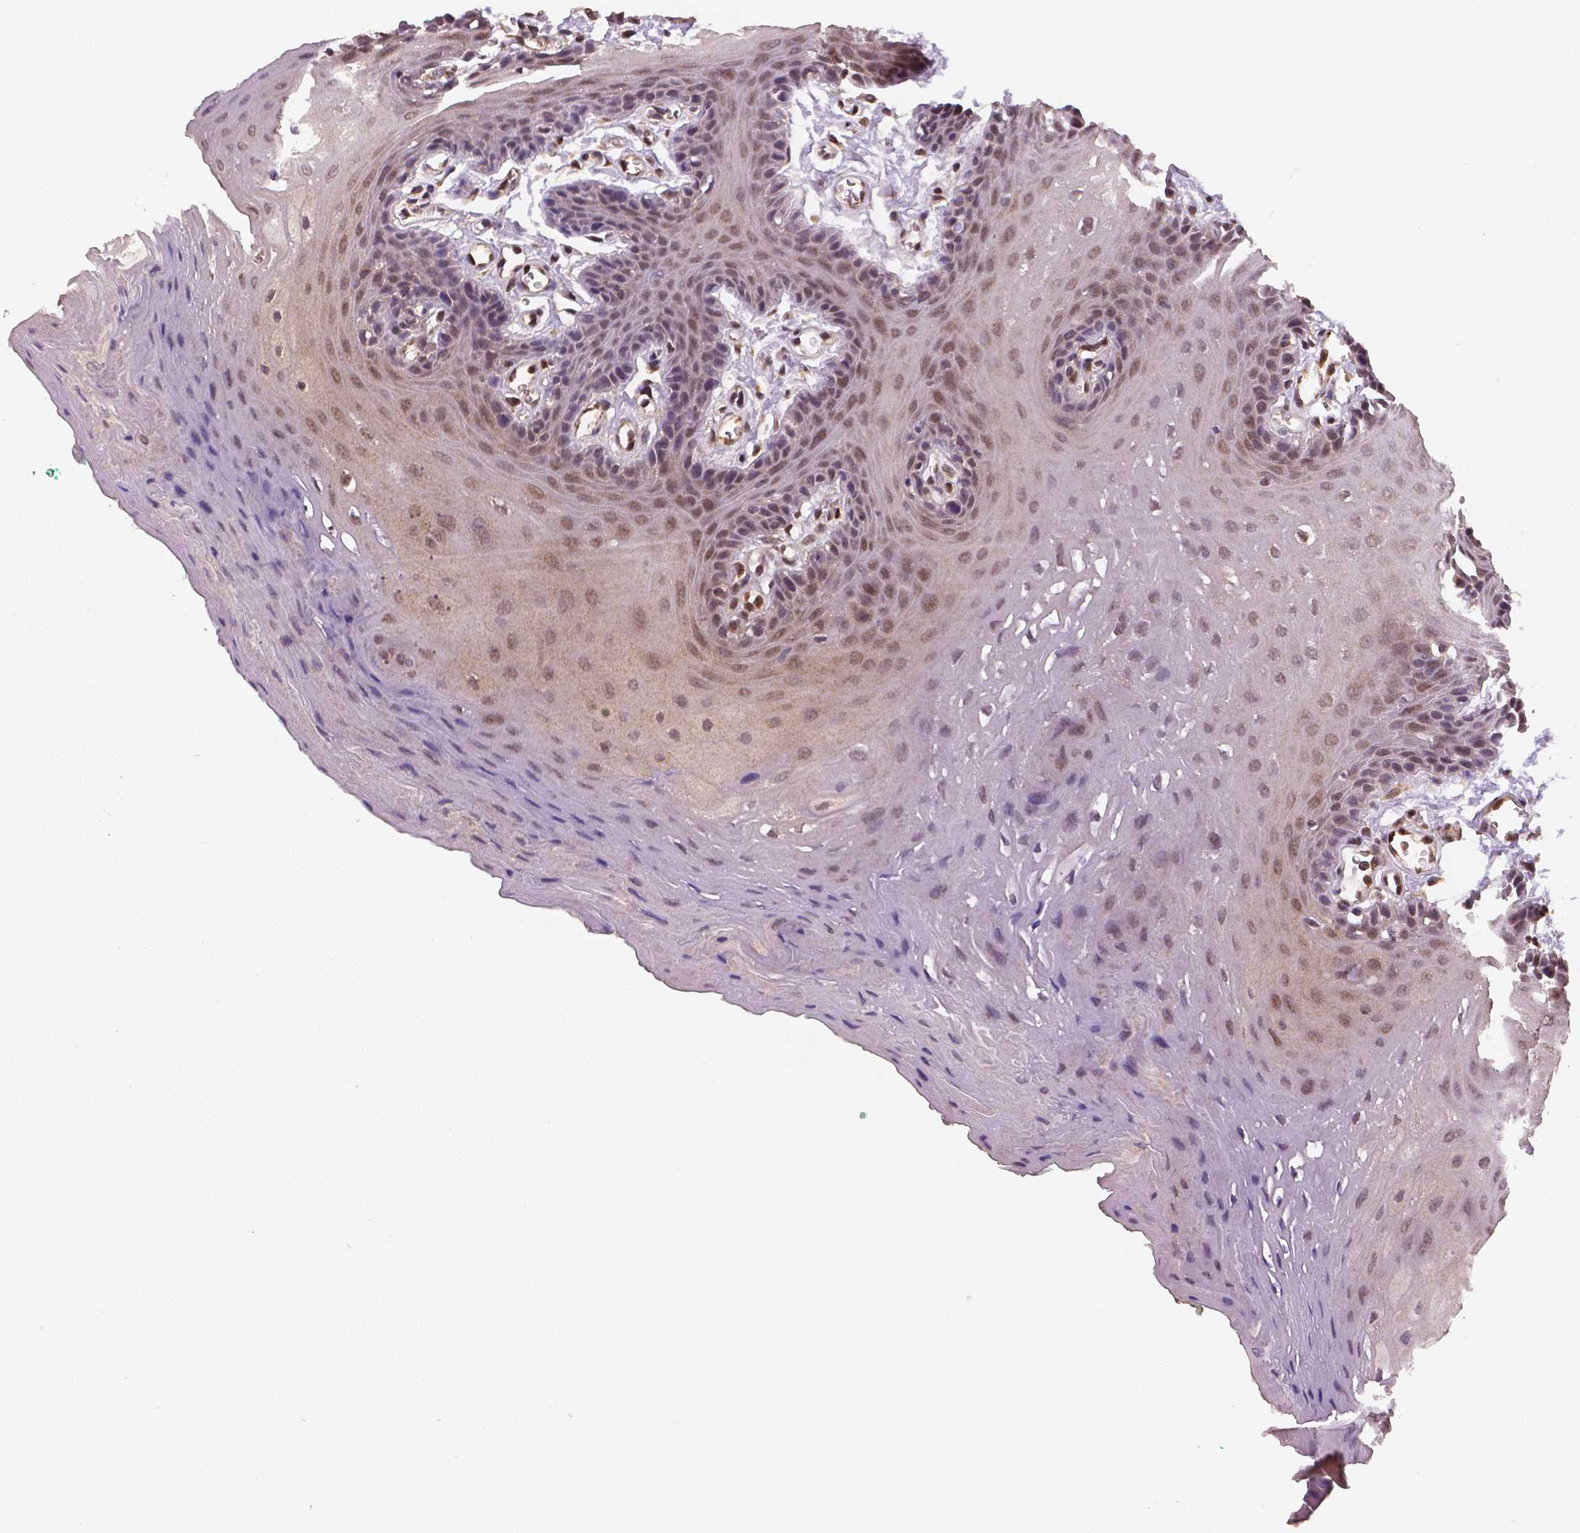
{"staining": {"intensity": "weak", "quantity": "25%-75%", "location": "cytoplasmic/membranous"}, "tissue": "oral mucosa", "cell_type": "Squamous epithelial cells", "image_type": "normal", "snomed": [{"axis": "morphology", "description": "Normal tissue, NOS"}, {"axis": "morphology", "description": "Squamous cell carcinoma, NOS"}, {"axis": "topography", "description": "Oral tissue"}, {"axis": "topography", "description": "Head-Neck"}], "caption": "The histopathology image reveals staining of benign oral mucosa, revealing weak cytoplasmic/membranous protein positivity (brown color) within squamous epithelial cells. Nuclei are stained in blue.", "gene": "STAT3", "patient": {"sex": "female", "age": 50}}